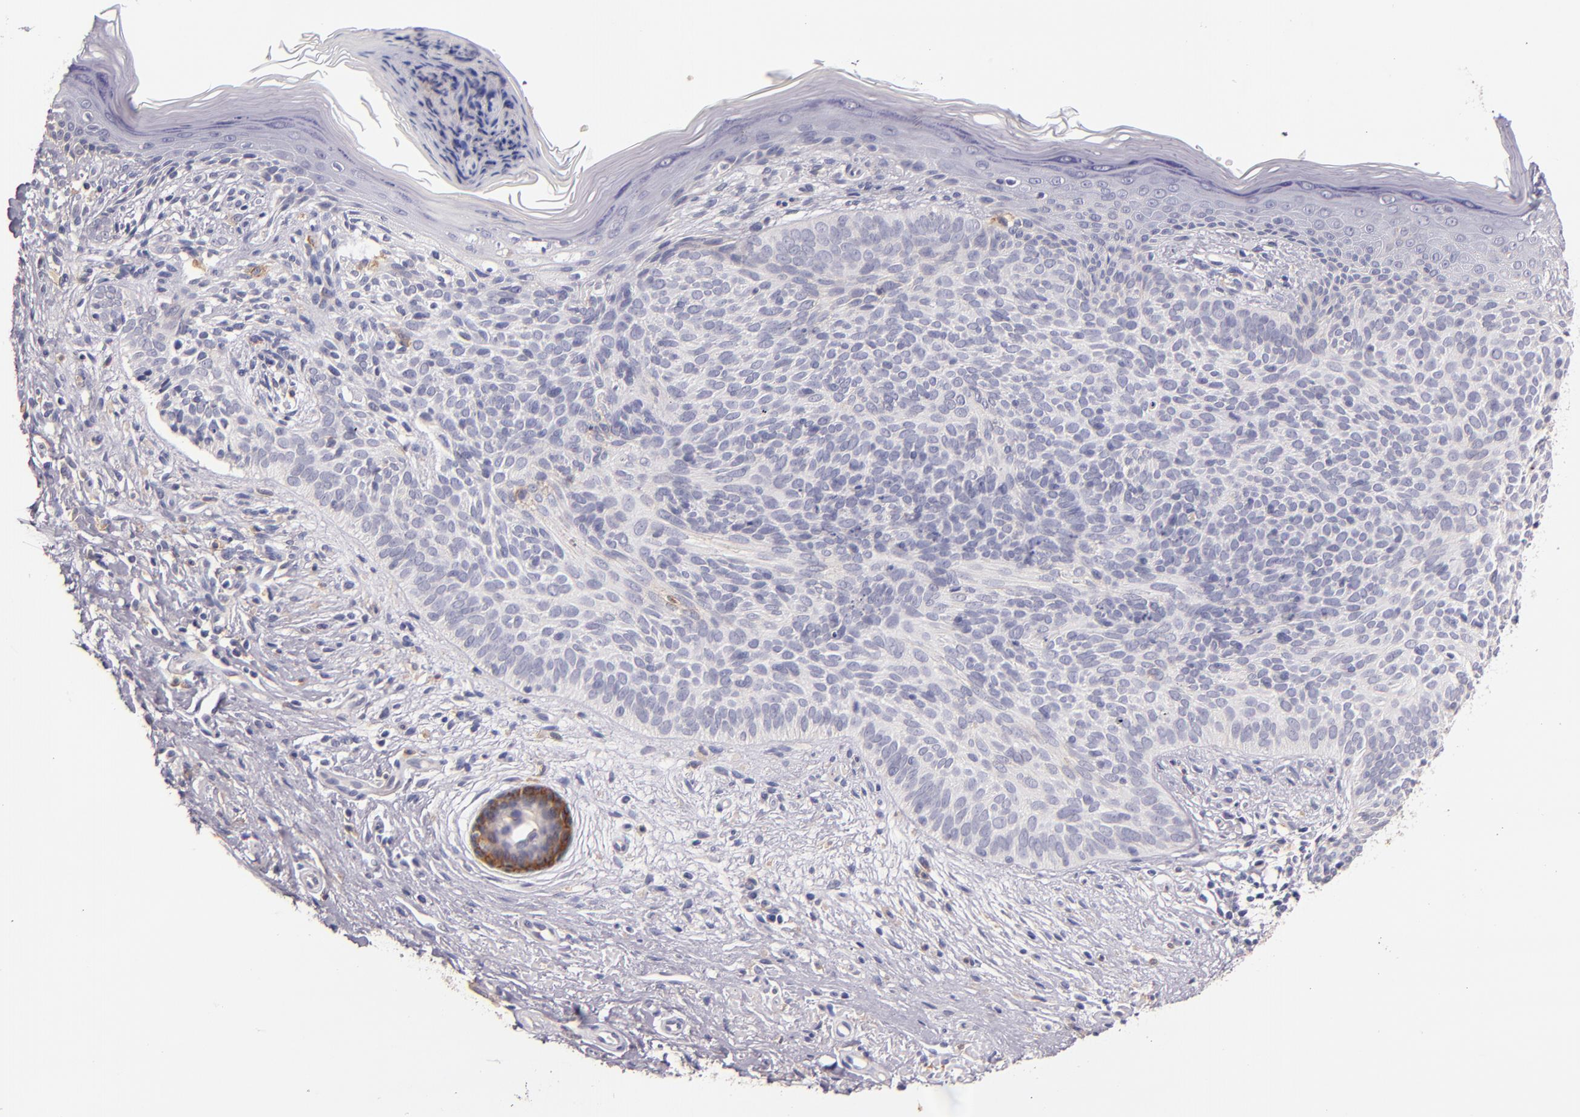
{"staining": {"intensity": "negative", "quantity": "none", "location": "none"}, "tissue": "skin cancer", "cell_type": "Tumor cells", "image_type": "cancer", "snomed": [{"axis": "morphology", "description": "Basal cell carcinoma"}, {"axis": "topography", "description": "Skin"}], "caption": "There is no significant staining in tumor cells of skin basal cell carcinoma.", "gene": "C5AR1", "patient": {"sex": "female", "age": 78}}